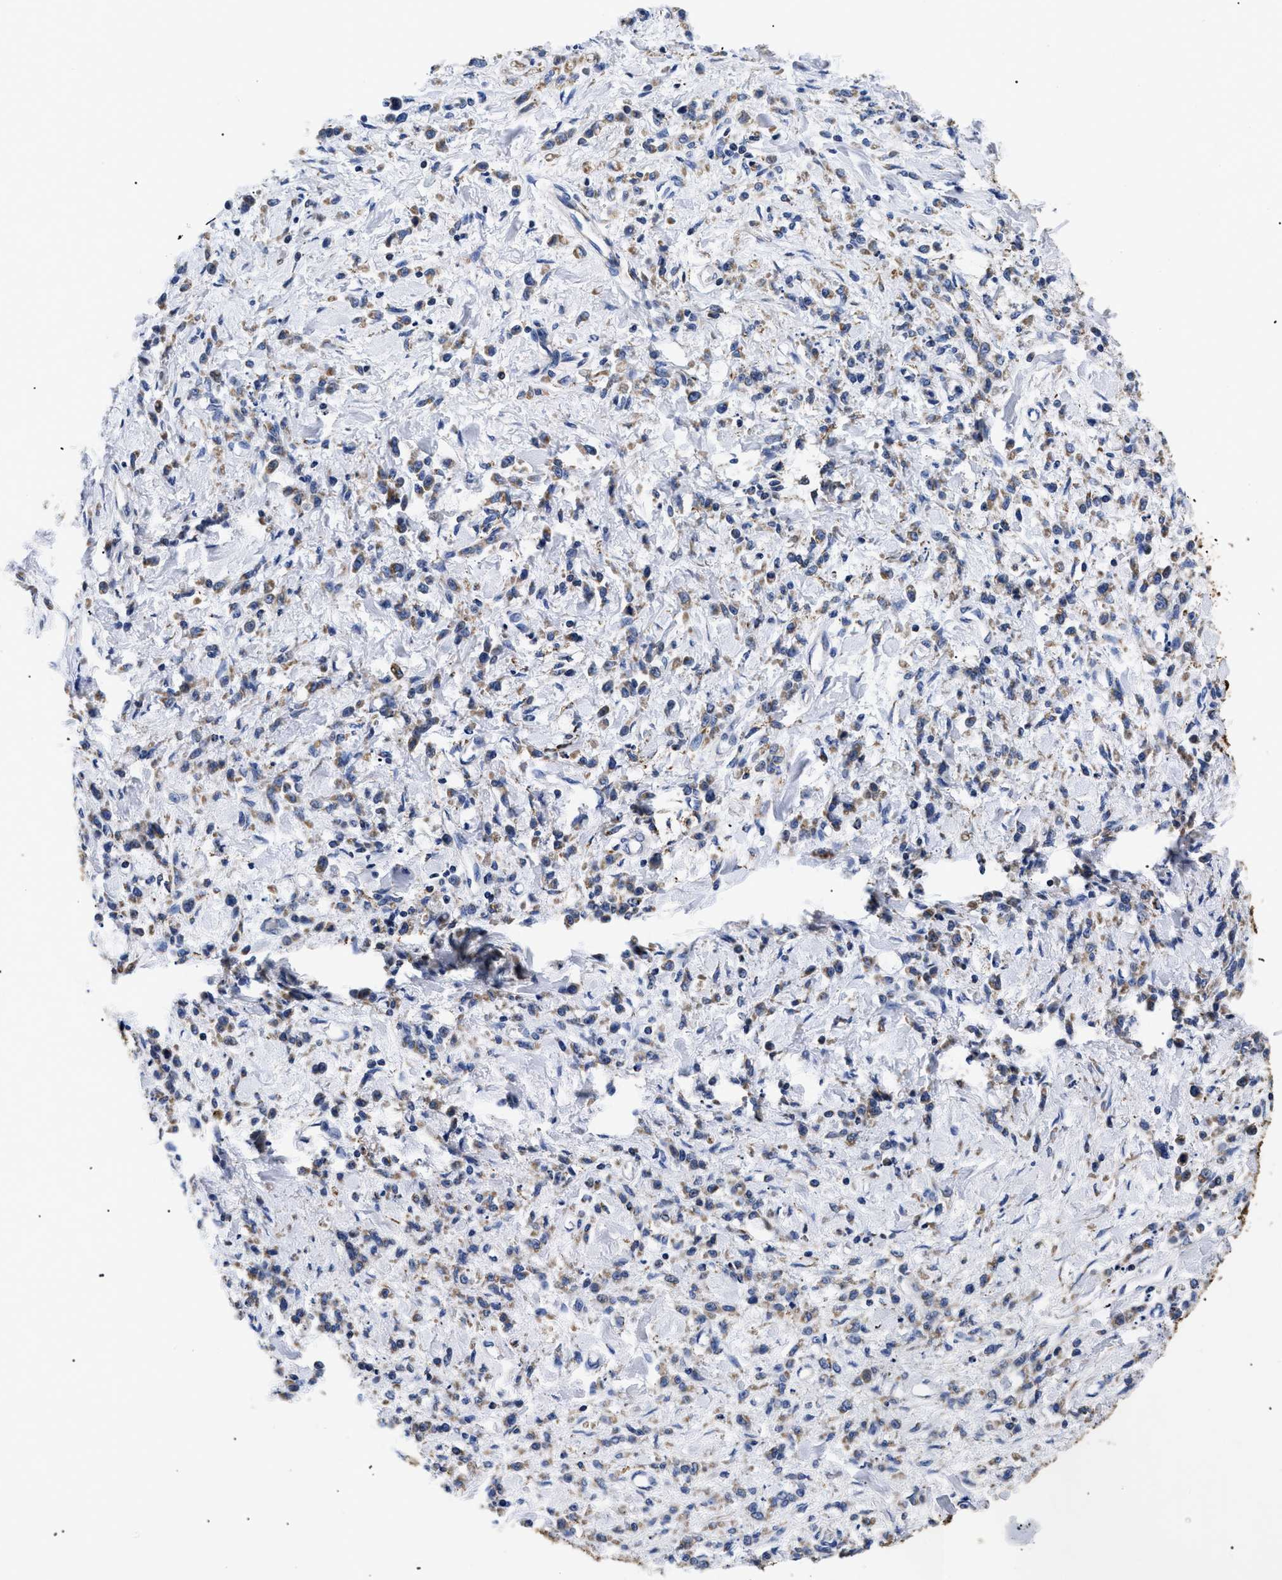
{"staining": {"intensity": "weak", "quantity": ">75%", "location": "cytoplasmic/membranous"}, "tissue": "stomach cancer", "cell_type": "Tumor cells", "image_type": "cancer", "snomed": [{"axis": "morphology", "description": "Normal tissue, NOS"}, {"axis": "morphology", "description": "Adenocarcinoma, NOS"}, {"axis": "topography", "description": "Stomach"}], "caption": "IHC staining of stomach cancer, which exhibits low levels of weak cytoplasmic/membranous expression in about >75% of tumor cells indicating weak cytoplasmic/membranous protein expression. The staining was performed using DAB (brown) for protein detection and nuclei were counterstained in hematoxylin (blue).", "gene": "GPR149", "patient": {"sex": "male", "age": 82}}